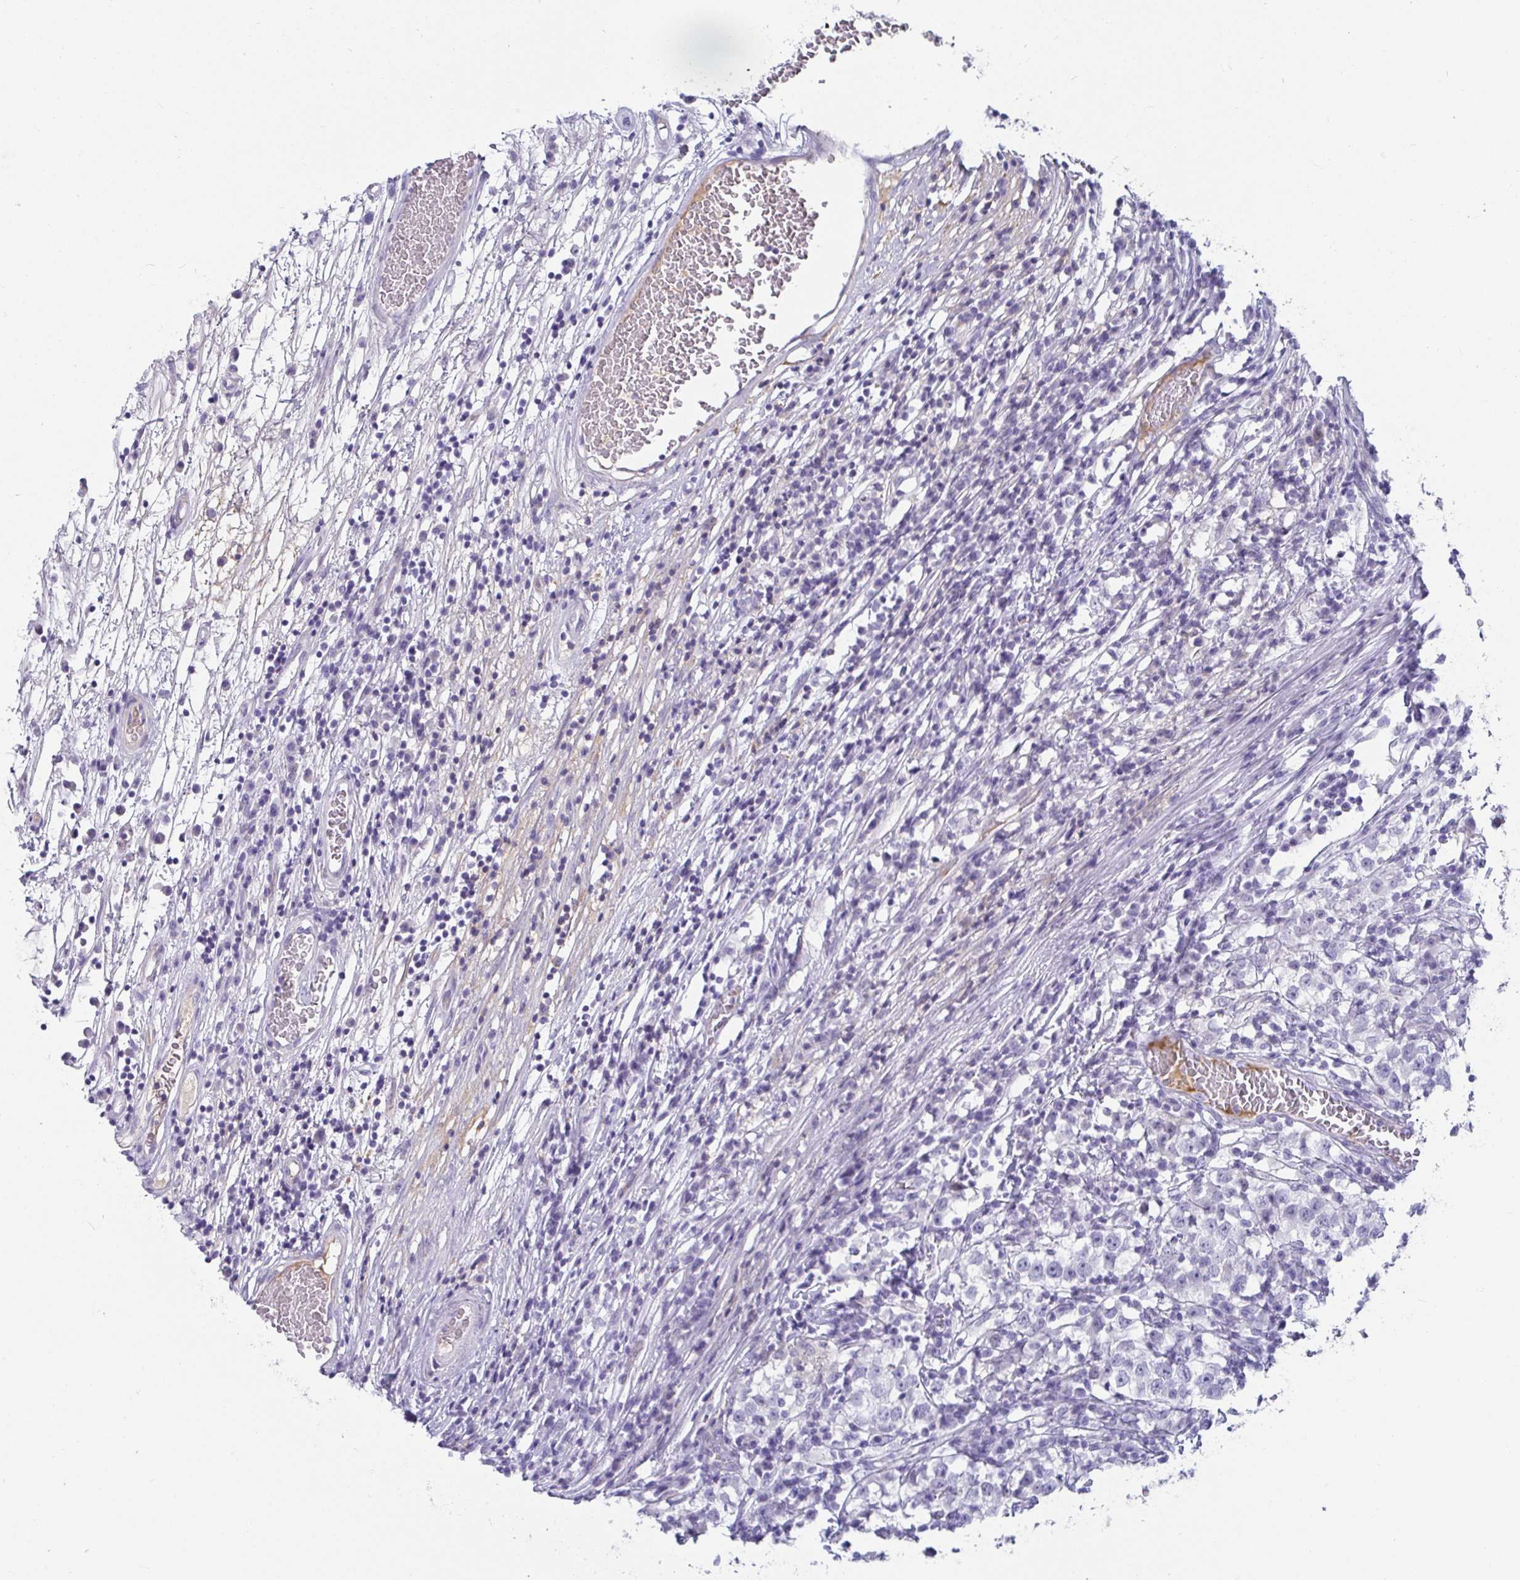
{"staining": {"intensity": "negative", "quantity": "none", "location": "none"}, "tissue": "testis cancer", "cell_type": "Tumor cells", "image_type": "cancer", "snomed": [{"axis": "morphology", "description": "Seminoma, NOS"}, {"axis": "topography", "description": "Testis"}], "caption": "This photomicrograph is of seminoma (testis) stained with immunohistochemistry (IHC) to label a protein in brown with the nuclei are counter-stained blue. There is no positivity in tumor cells.", "gene": "NPY", "patient": {"sex": "male", "age": 65}}